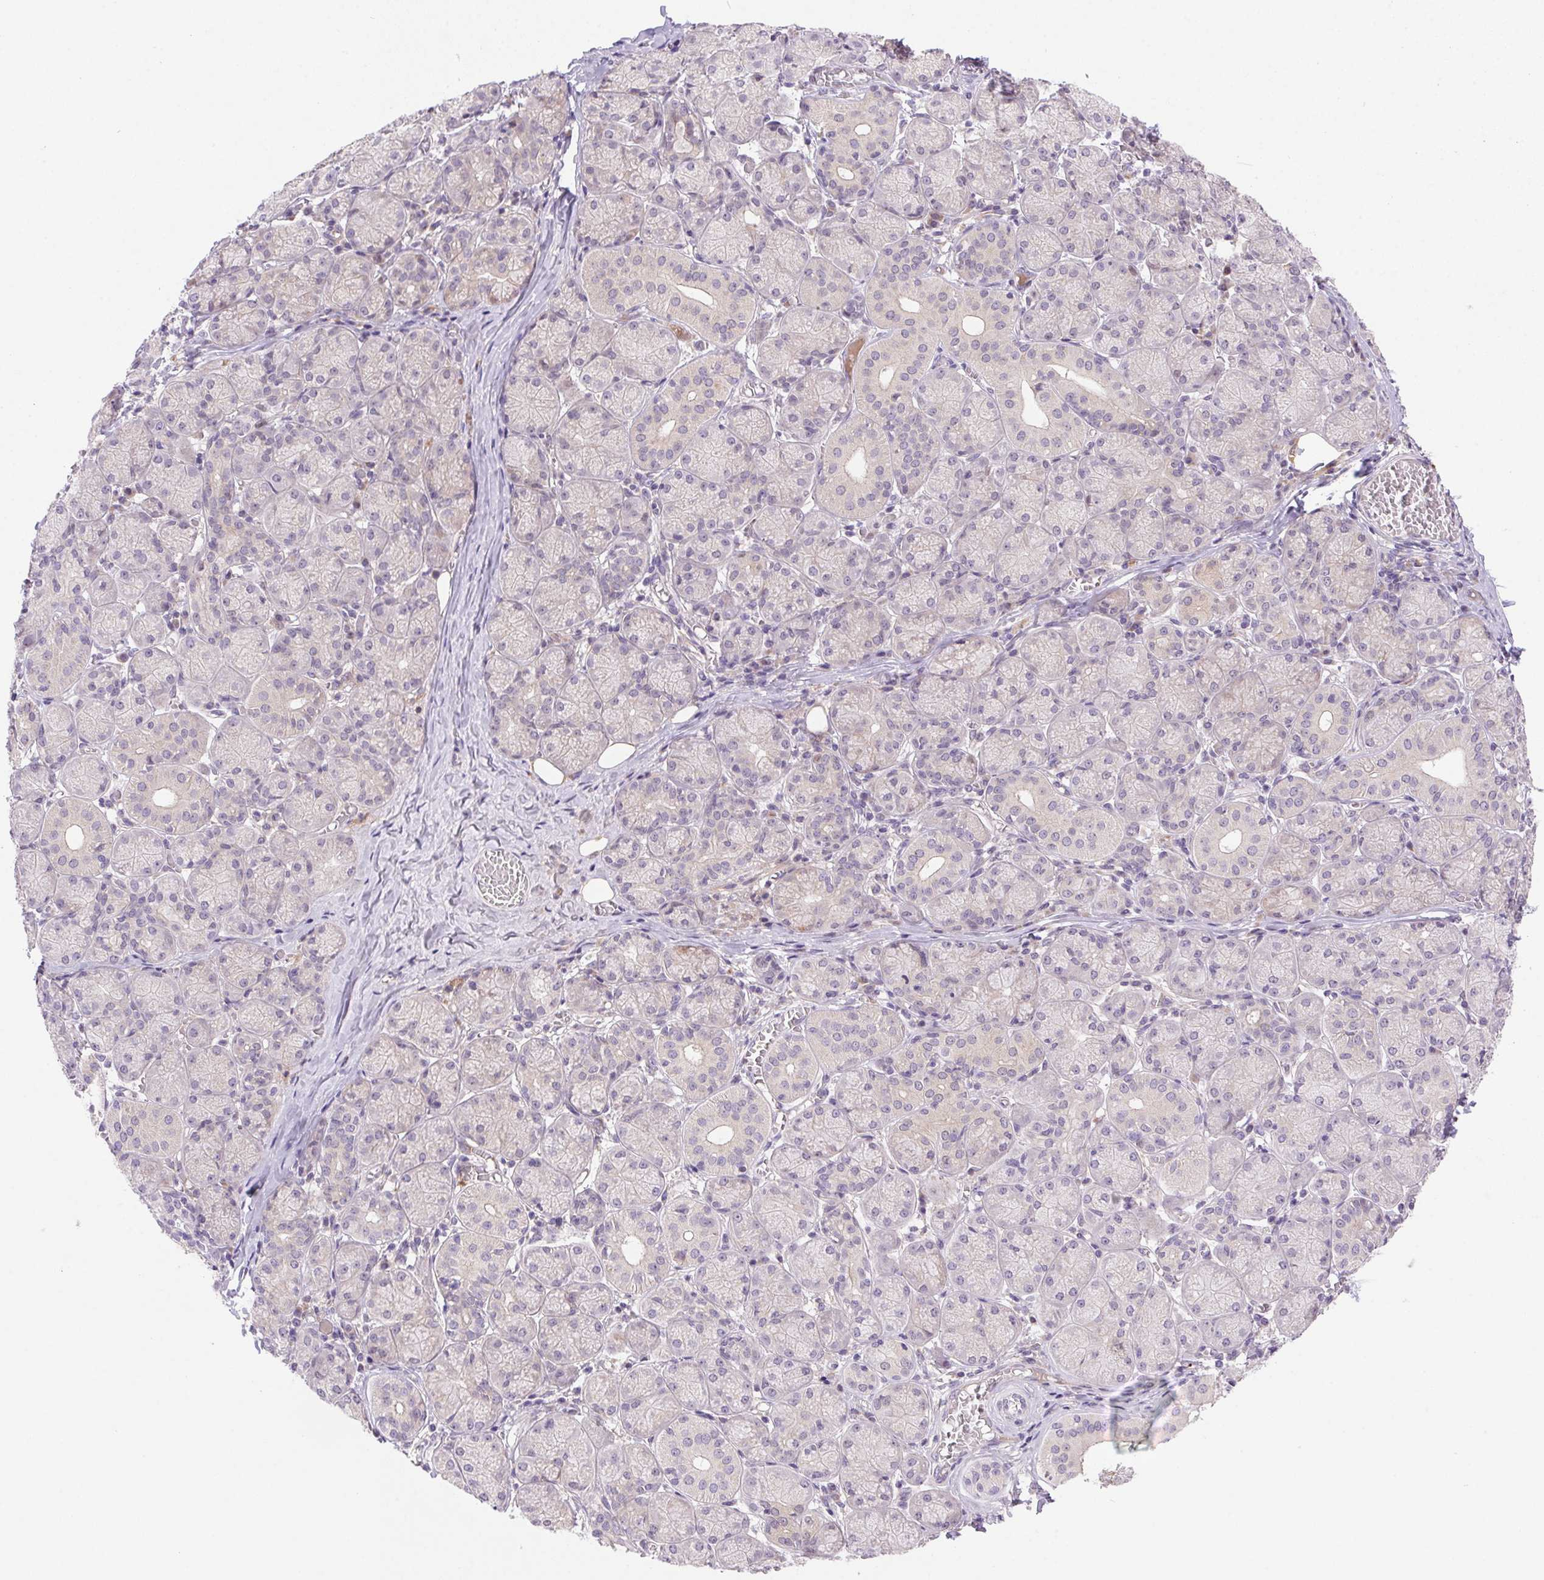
{"staining": {"intensity": "weak", "quantity": "<25%", "location": "cytoplasmic/membranous,nuclear"}, "tissue": "salivary gland", "cell_type": "Glandular cells", "image_type": "normal", "snomed": [{"axis": "morphology", "description": "Normal tissue, NOS"}, {"axis": "topography", "description": "Salivary gland"}, {"axis": "topography", "description": "Peripheral nerve tissue"}], "caption": "The micrograph exhibits no significant positivity in glandular cells of salivary gland. Nuclei are stained in blue.", "gene": "LRRTM1", "patient": {"sex": "female", "age": 24}}